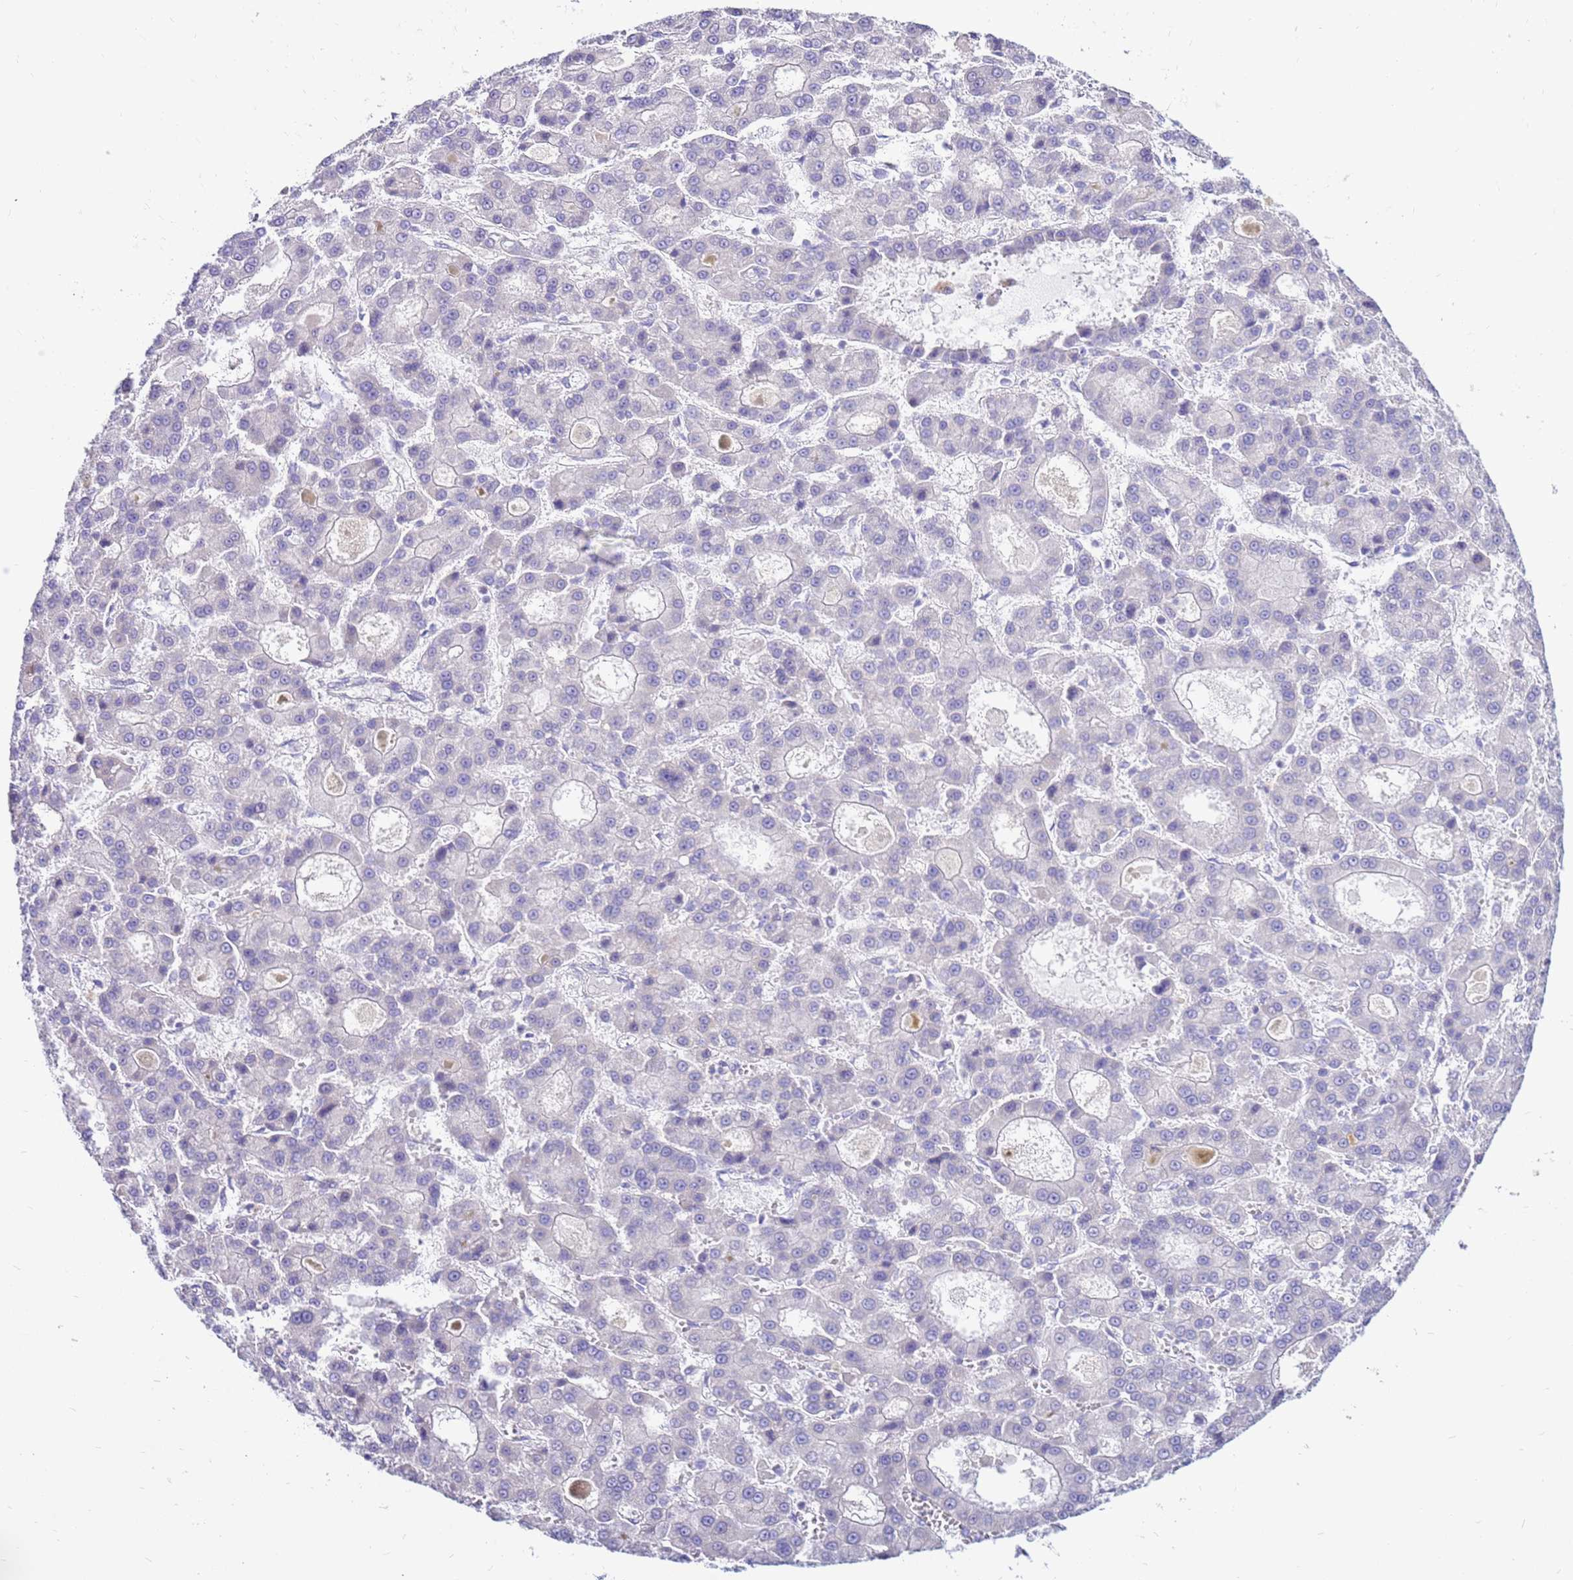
{"staining": {"intensity": "negative", "quantity": "none", "location": "none"}, "tissue": "liver cancer", "cell_type": "Tumor cells", "image_type": "cancer", "snomed": [{"axis": "morphology", "description": "Carcinoma, Hepatocellular, NOS"}, {"axis": "topography", "description": "Liver"}], "caption": "Tumor cells show no significant protein expression in liver cancer.", "gene": "IGF1R", "patient": {"sex": "male", "age": 70}}